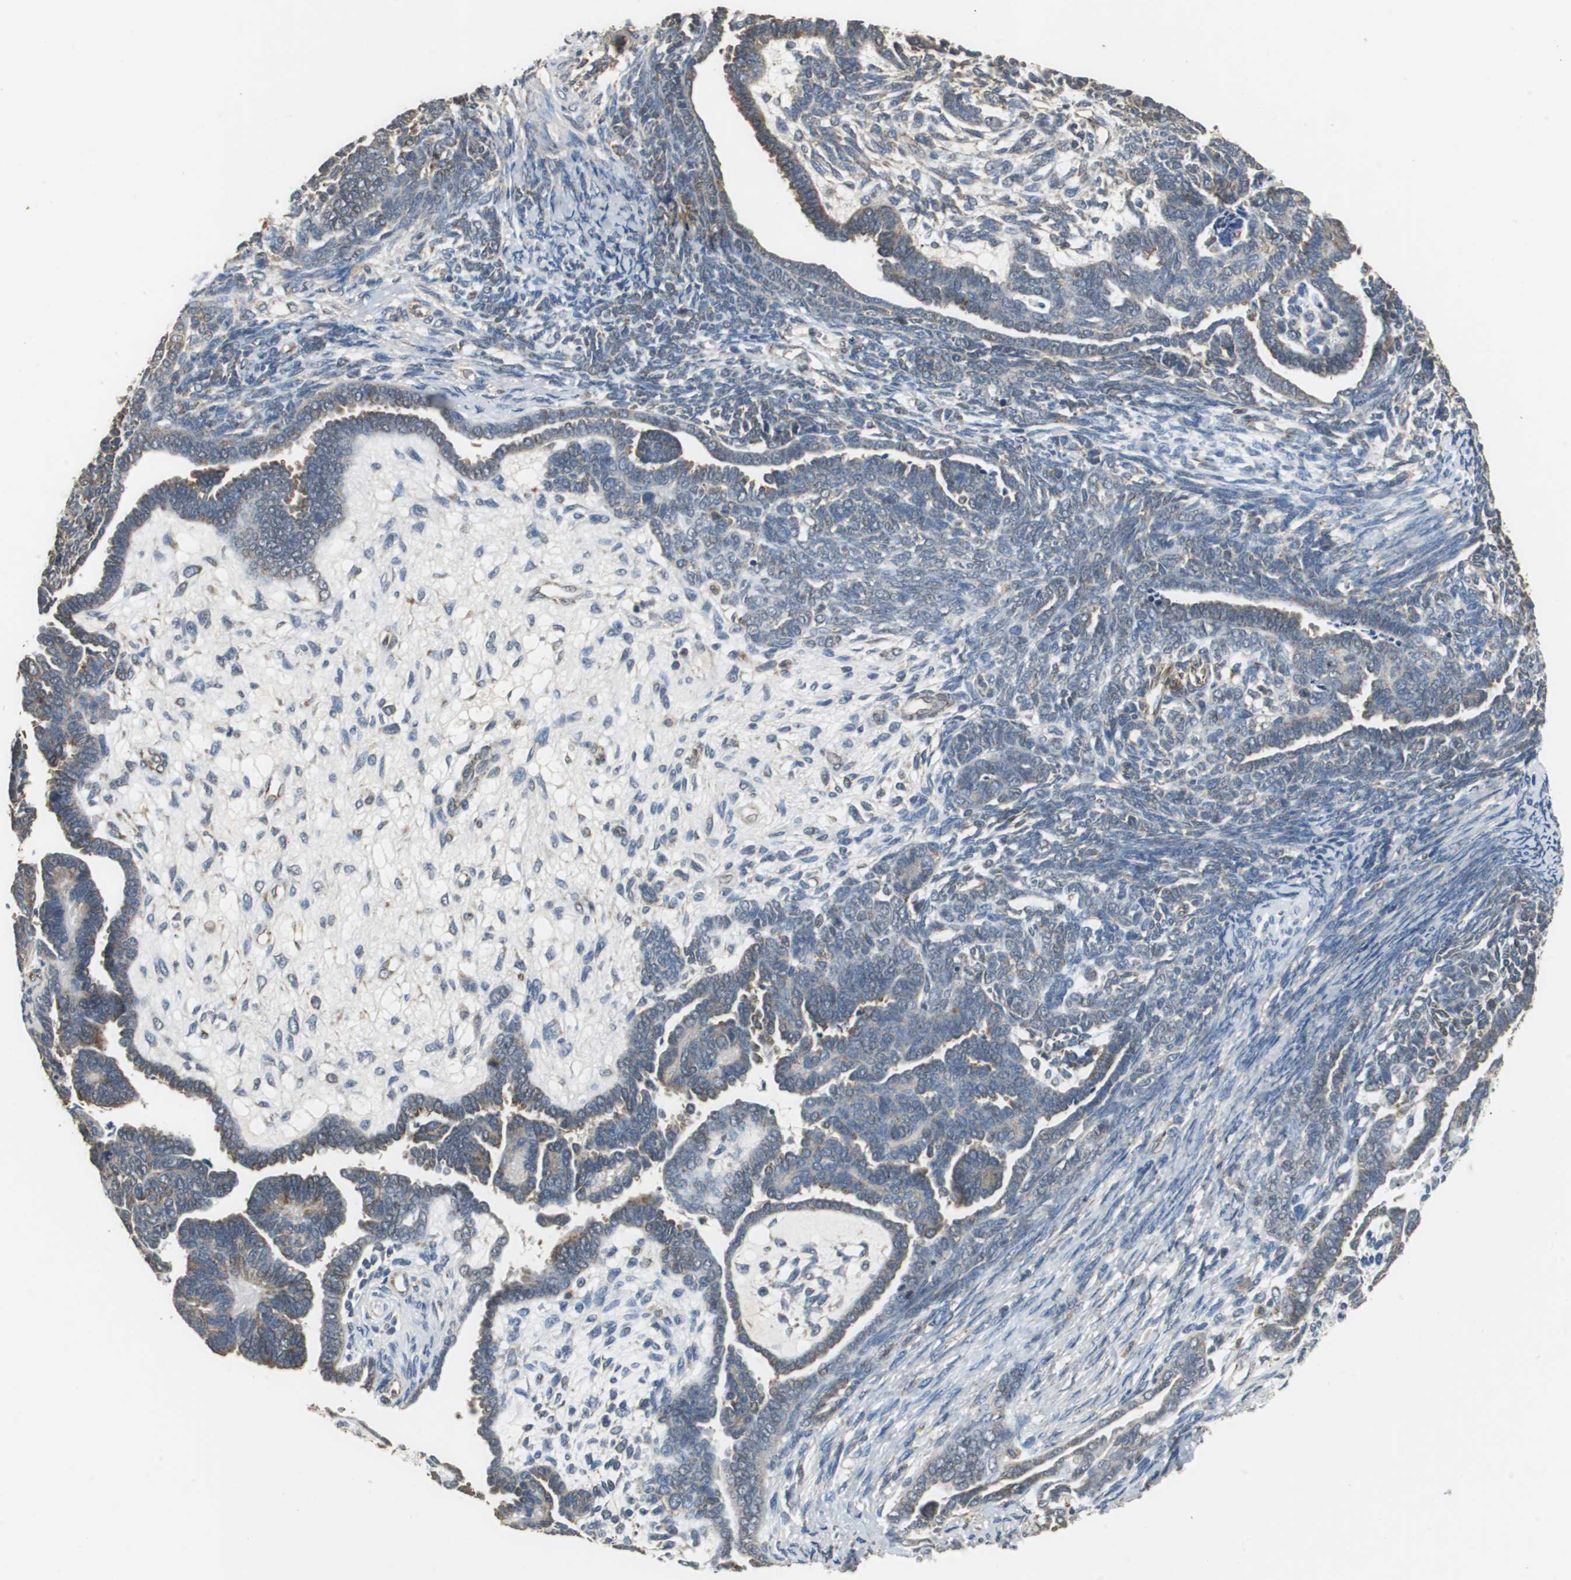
{"staining": {"intensity": "weak", "quantity": "<25%", "location": "cytoplasmic/membranous"}, "tissue": "endometrial cancer", "cell_type": "Tumor cells", "image_type": "cancer", "snomed": [{"axis": "morphology", "description": "Neoplasm, malignant, NOS"}, {"axis": "topography", "description": "Endometrium"}], "caption": "Endometrial cancer (malignant neoplasm) stained for a protein using IHC demonstrates no expression tumor cells.", "gene": "NNT", "patient": {"sex": "female", "age": 74}}